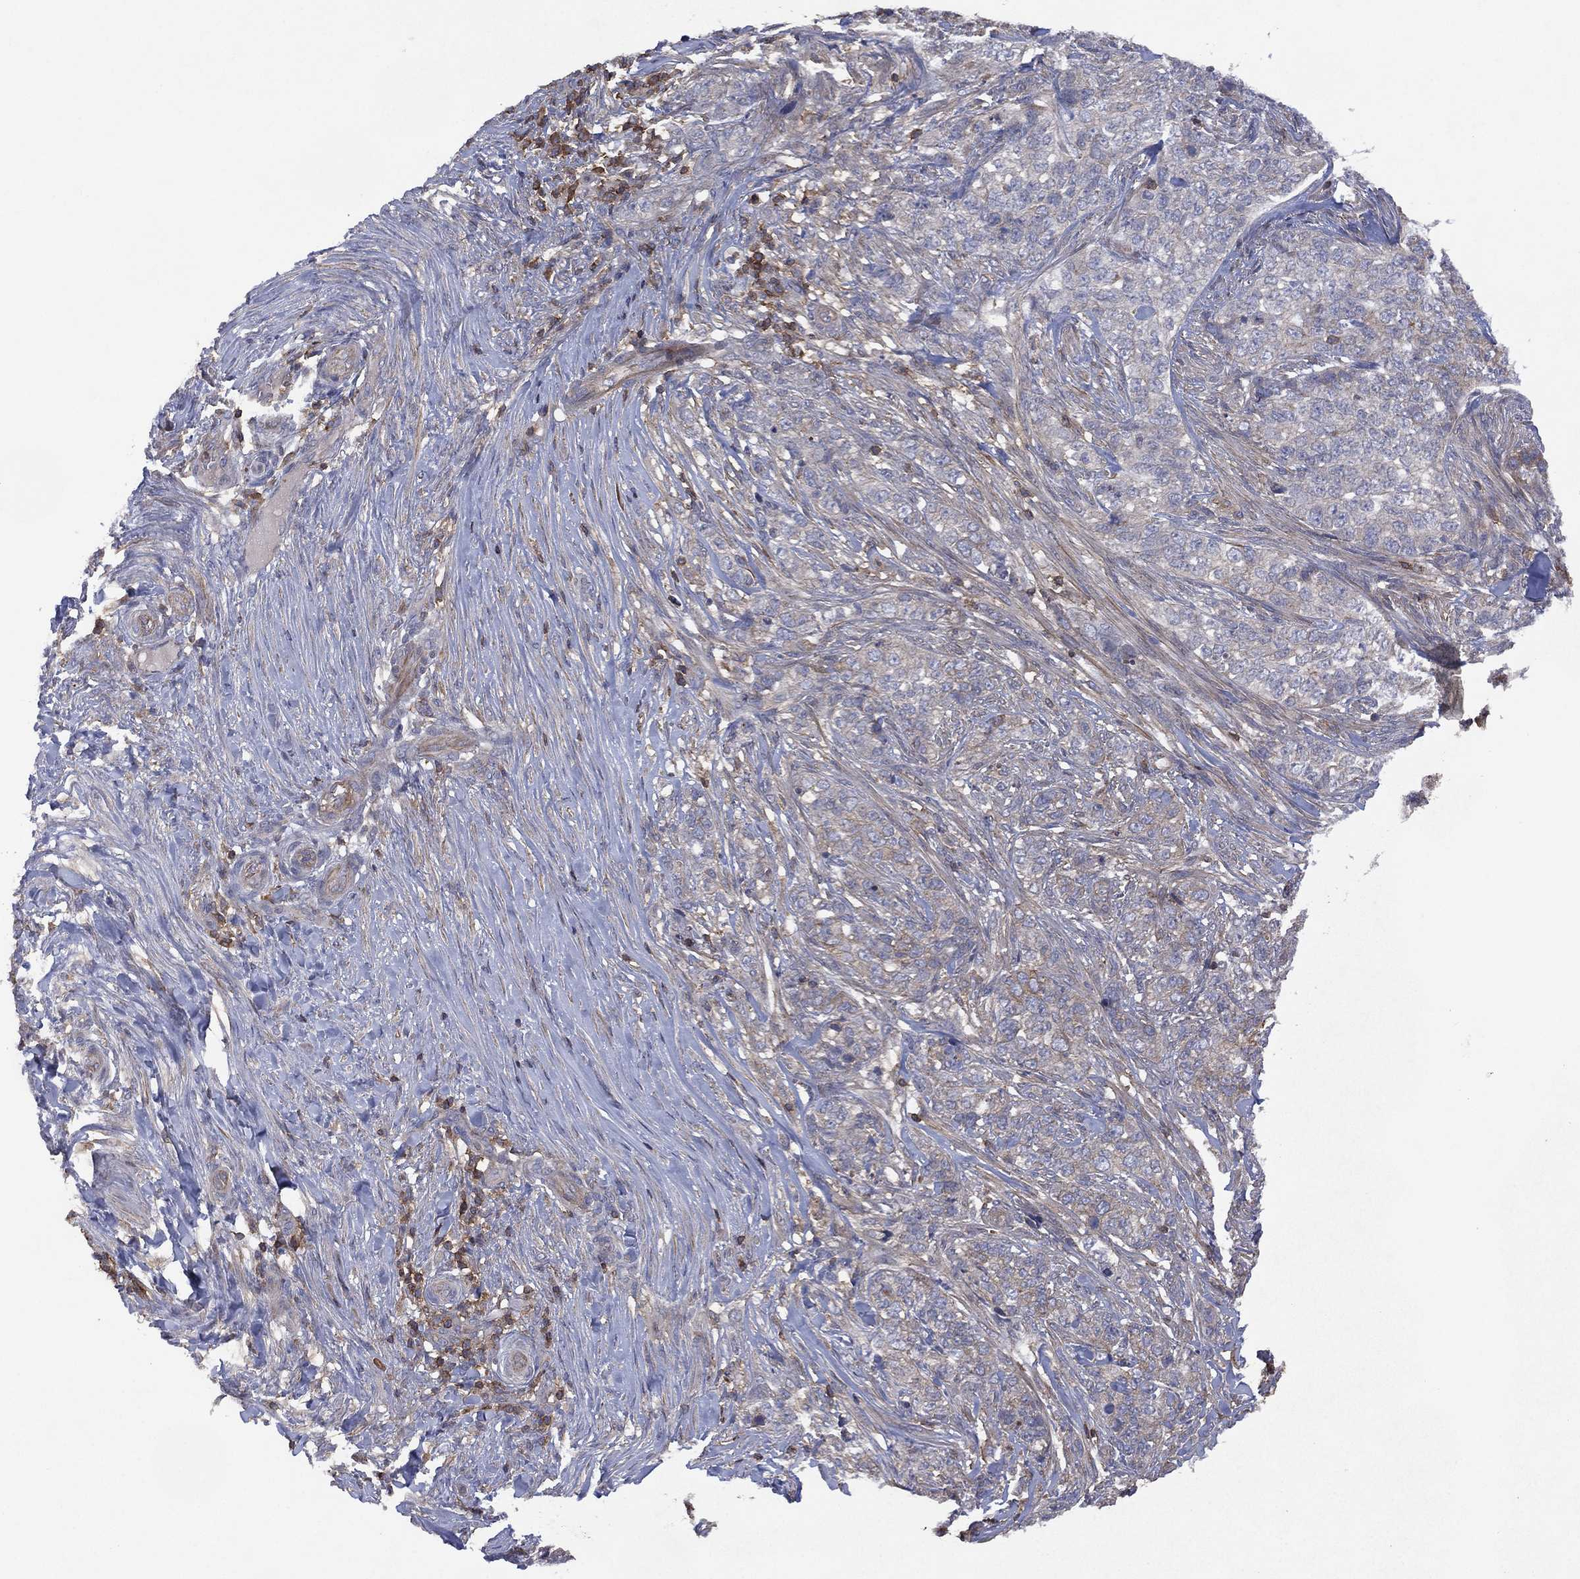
{"staining": {"intensity": "negative", "quantity": "none", "location": "none"}, "tissue": "skin cancer", "cell_type": "Tumor cells", "image_type": "cancer", "snomed": [{"axis": "morphology", "description": "Basal cell carcinoma"}, {"axis": "topography", "description": "Skin"}], "caption": "An IHC histopathology image of basal cell carcinoma (skin) is shown. There is no staining in tumor cells of basal cell carcinoma (skin).", "gene": "DOCK8", "patient": {"sex": "female", "age": 69}}